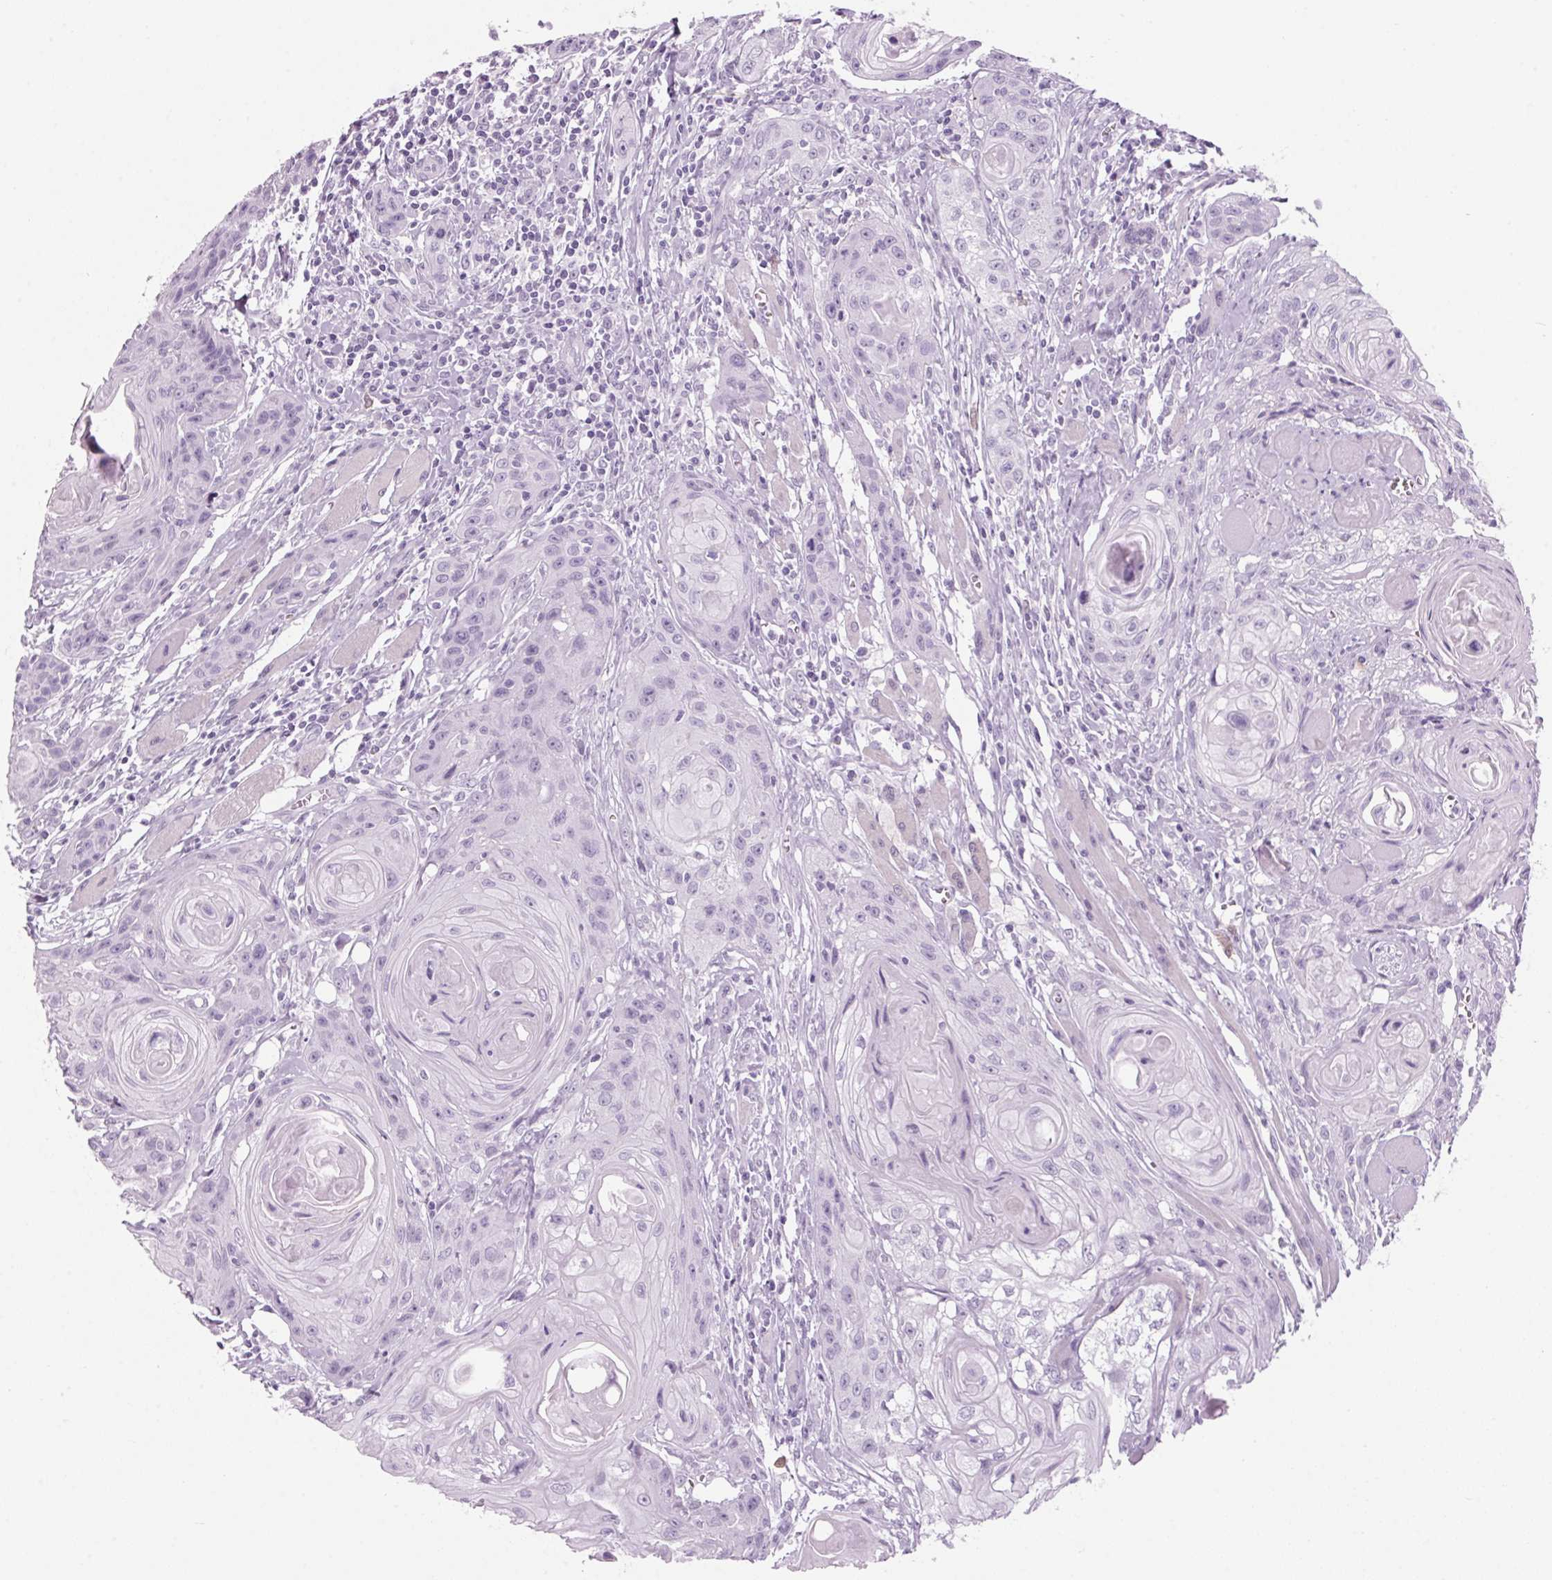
{"staining": {"intensity": "negative", "quantity": "none", "location": "none"}, "tissue": "head and neck cancer", "cell_type": "Tumor cells", "image_type": "cancer", "snomed": [{"axis": "morphology", "description": "Squamous cell carcinoma, NOS"}, {"axis": "topography", "description": "Oral tissue"}, {"axis": "topography", "description": "Head-Neck"}], "caption": "DAB immunohistochemical staining of human squamous cell carcinoma (head and neck) shows no significant expression in tumor cells.", "gene": "PPP1R1A", "patient": {"sex": "male", "age": 58}}